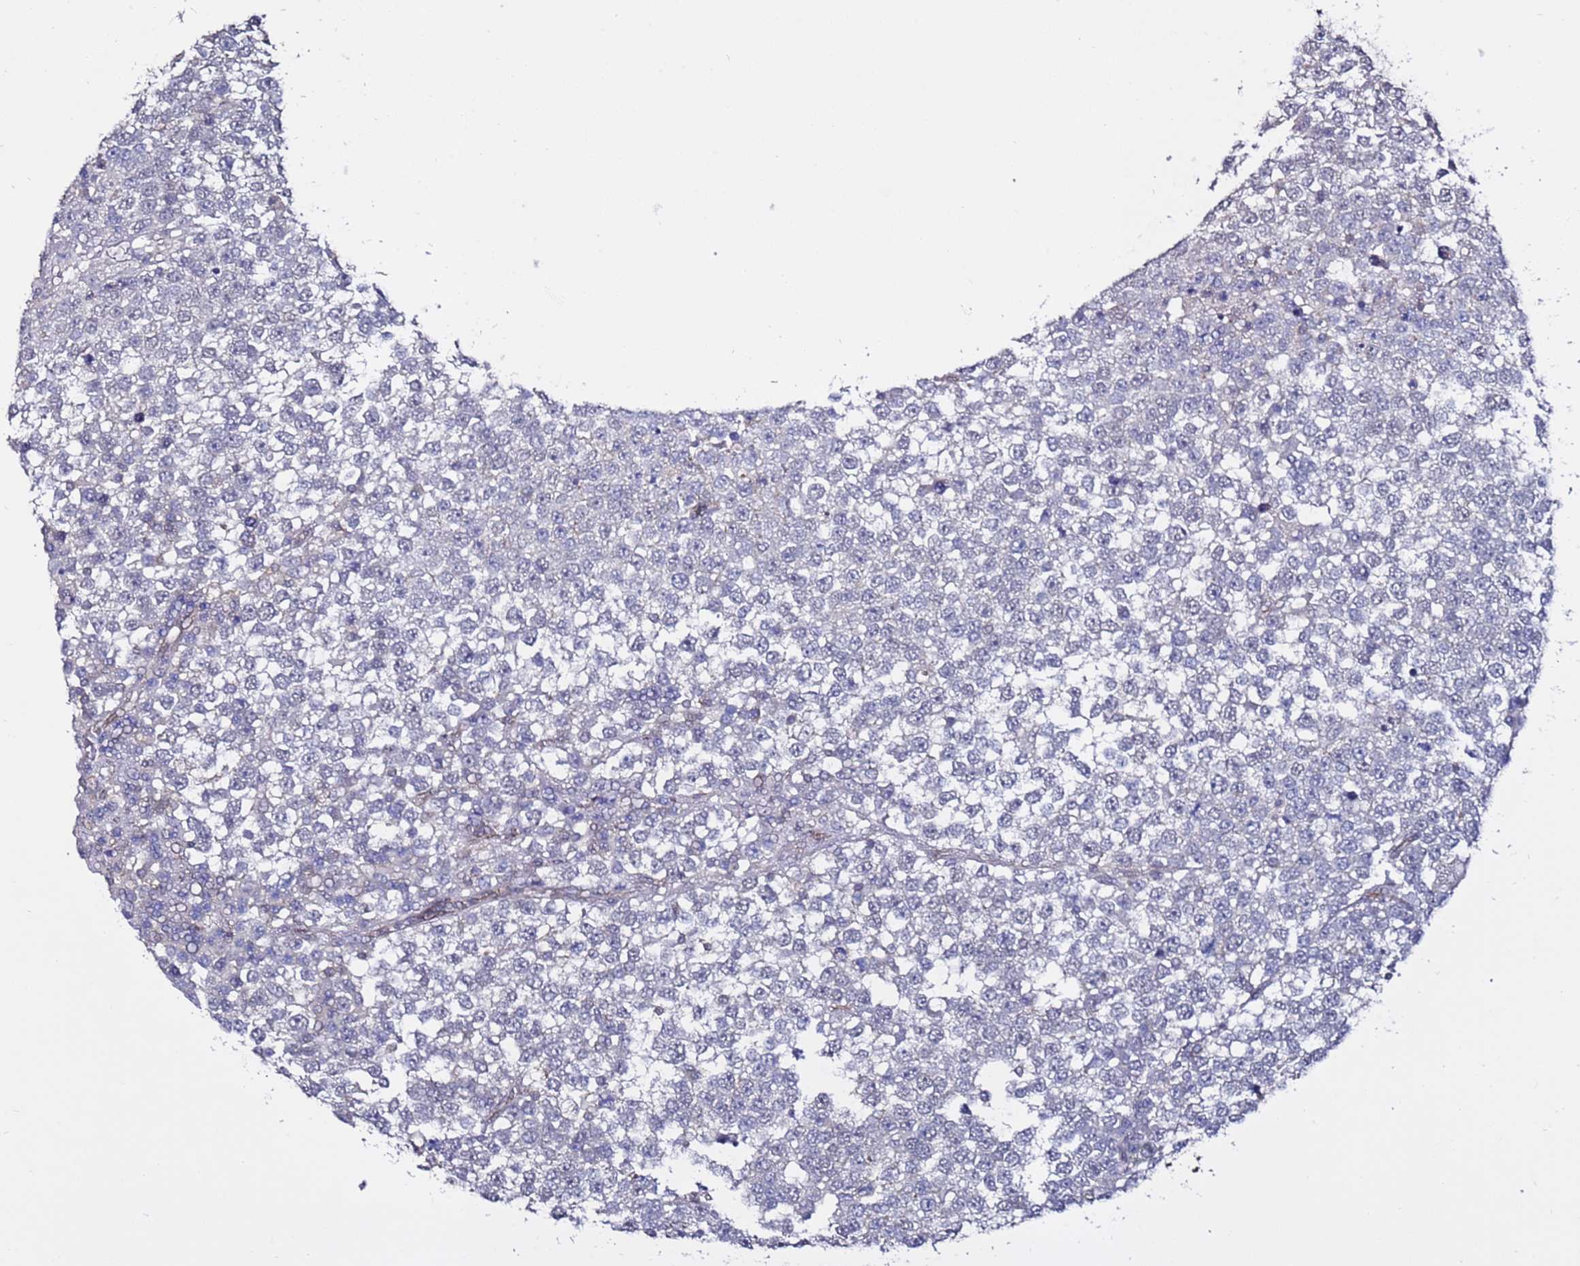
{"staining": {"intensity": "negative", "quantity": "none", "location": "none"}, "tissue": "testis cancer", "cell_type": "Tumor cells", "image_type": "cancer", "snomed": [{"axis": "morphology", "description": "Seminoma, NOS"}, {"axis": "topography", "description": "Testis"}], "caption": "This is a micrograph of immunohistochemistry staining of testis cancer (seminoma), which shows no positivity in tumor cells.", "gene": "TENM3", "patient": {"sex": "male", "age": 65}}